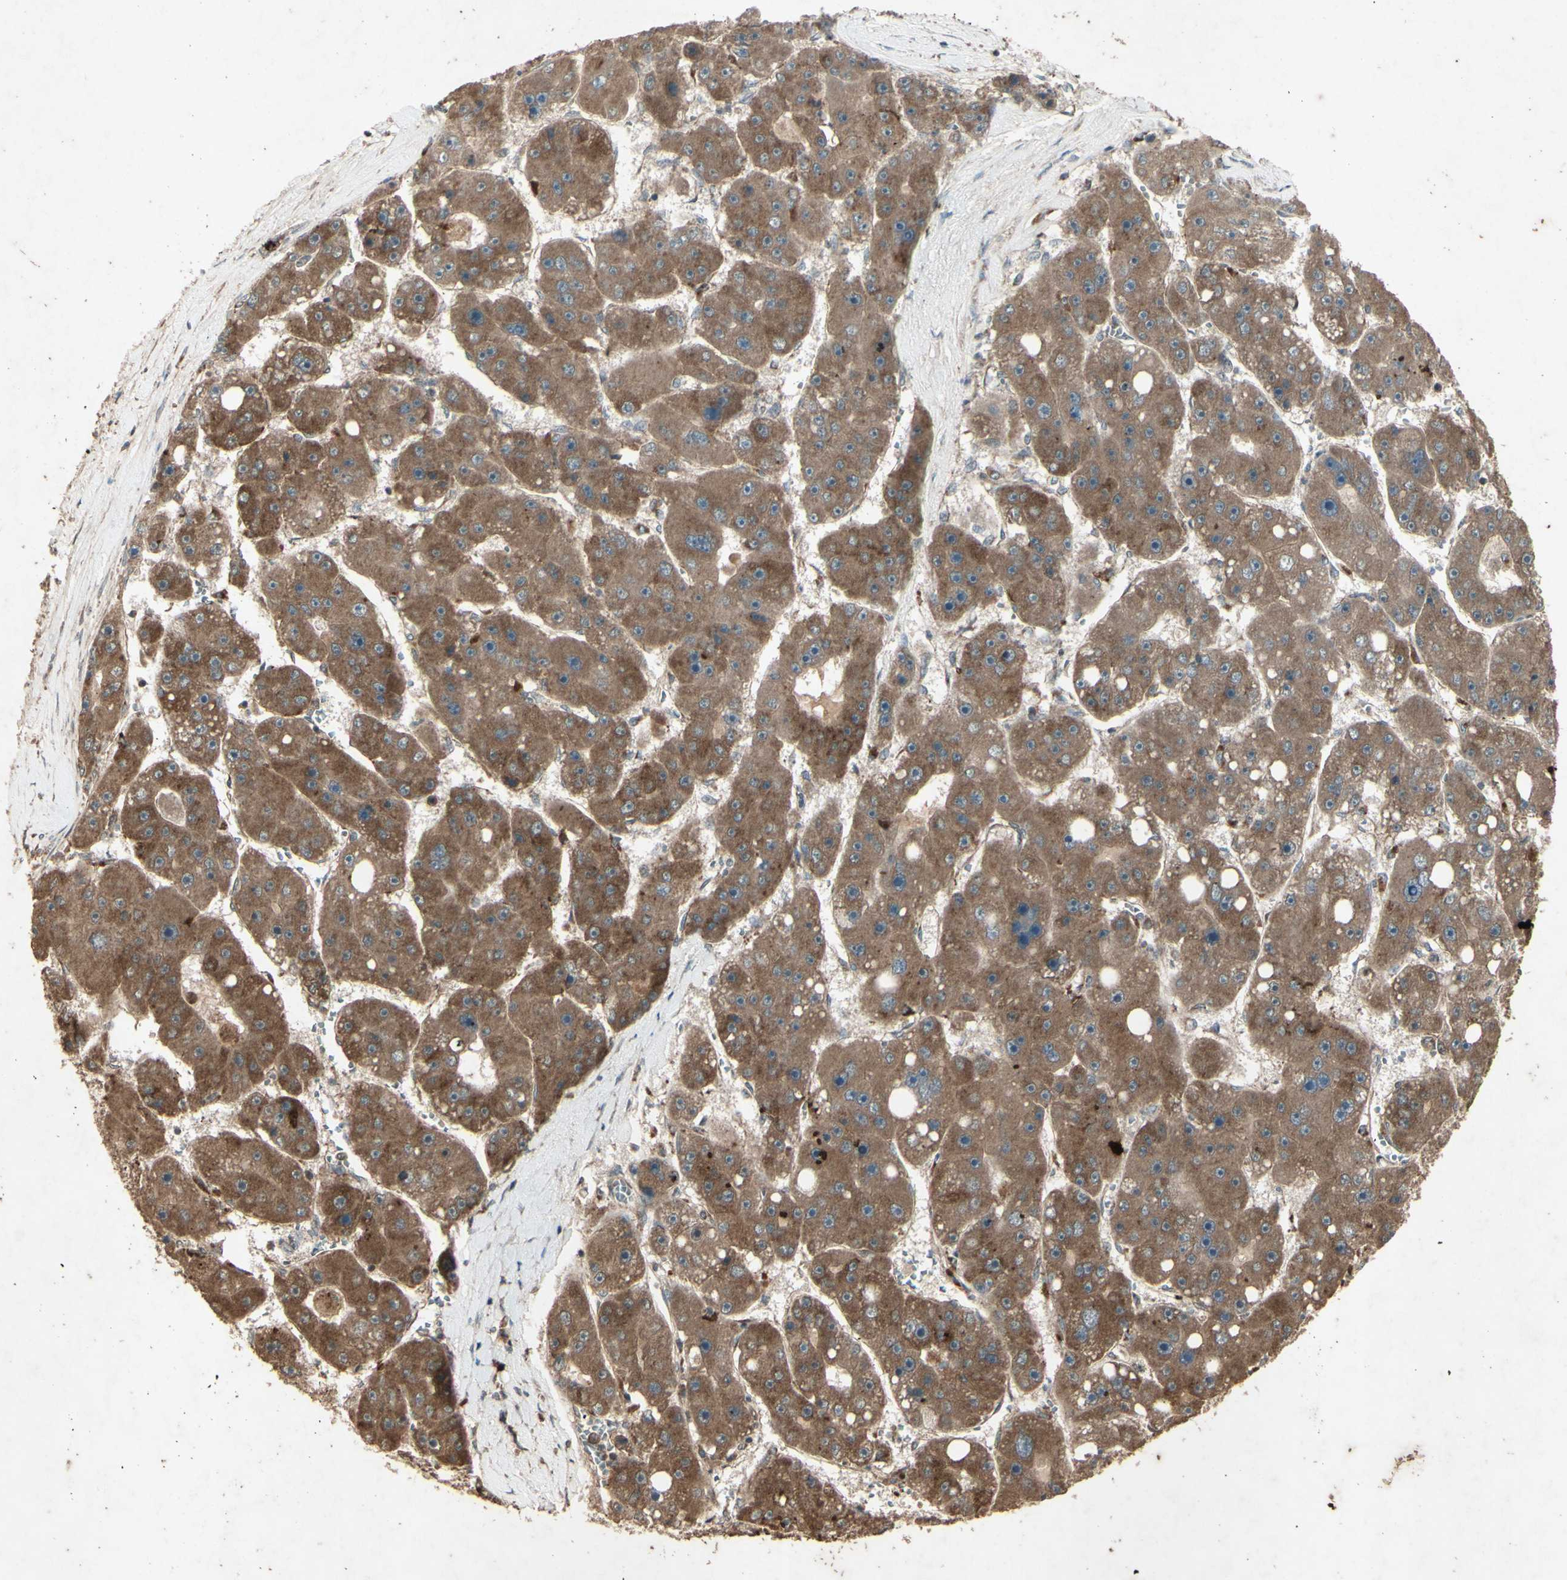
{"staining": {"intensity": "moderate", "quantity": ">75%", "location": "cytoplasmic/membranous"}, "tissue": "liver cancer", "cell_type": "Tumor cells", "image_type": "cancer", "snomed": [{"axis": "morphology", "description": "Carcinoma, Hepatocellular, NOS"}, {"axis": "topography", "description": "Liver"}], "caption": "Protein expression analysis of human liver cancer (hepatocellular carcinoma) reveals moderate cytoplasmic/membranous expression in about >75% of tumor cells.", "gene": "AP1G1", "patient": {"sex": "female", "age": 61}}